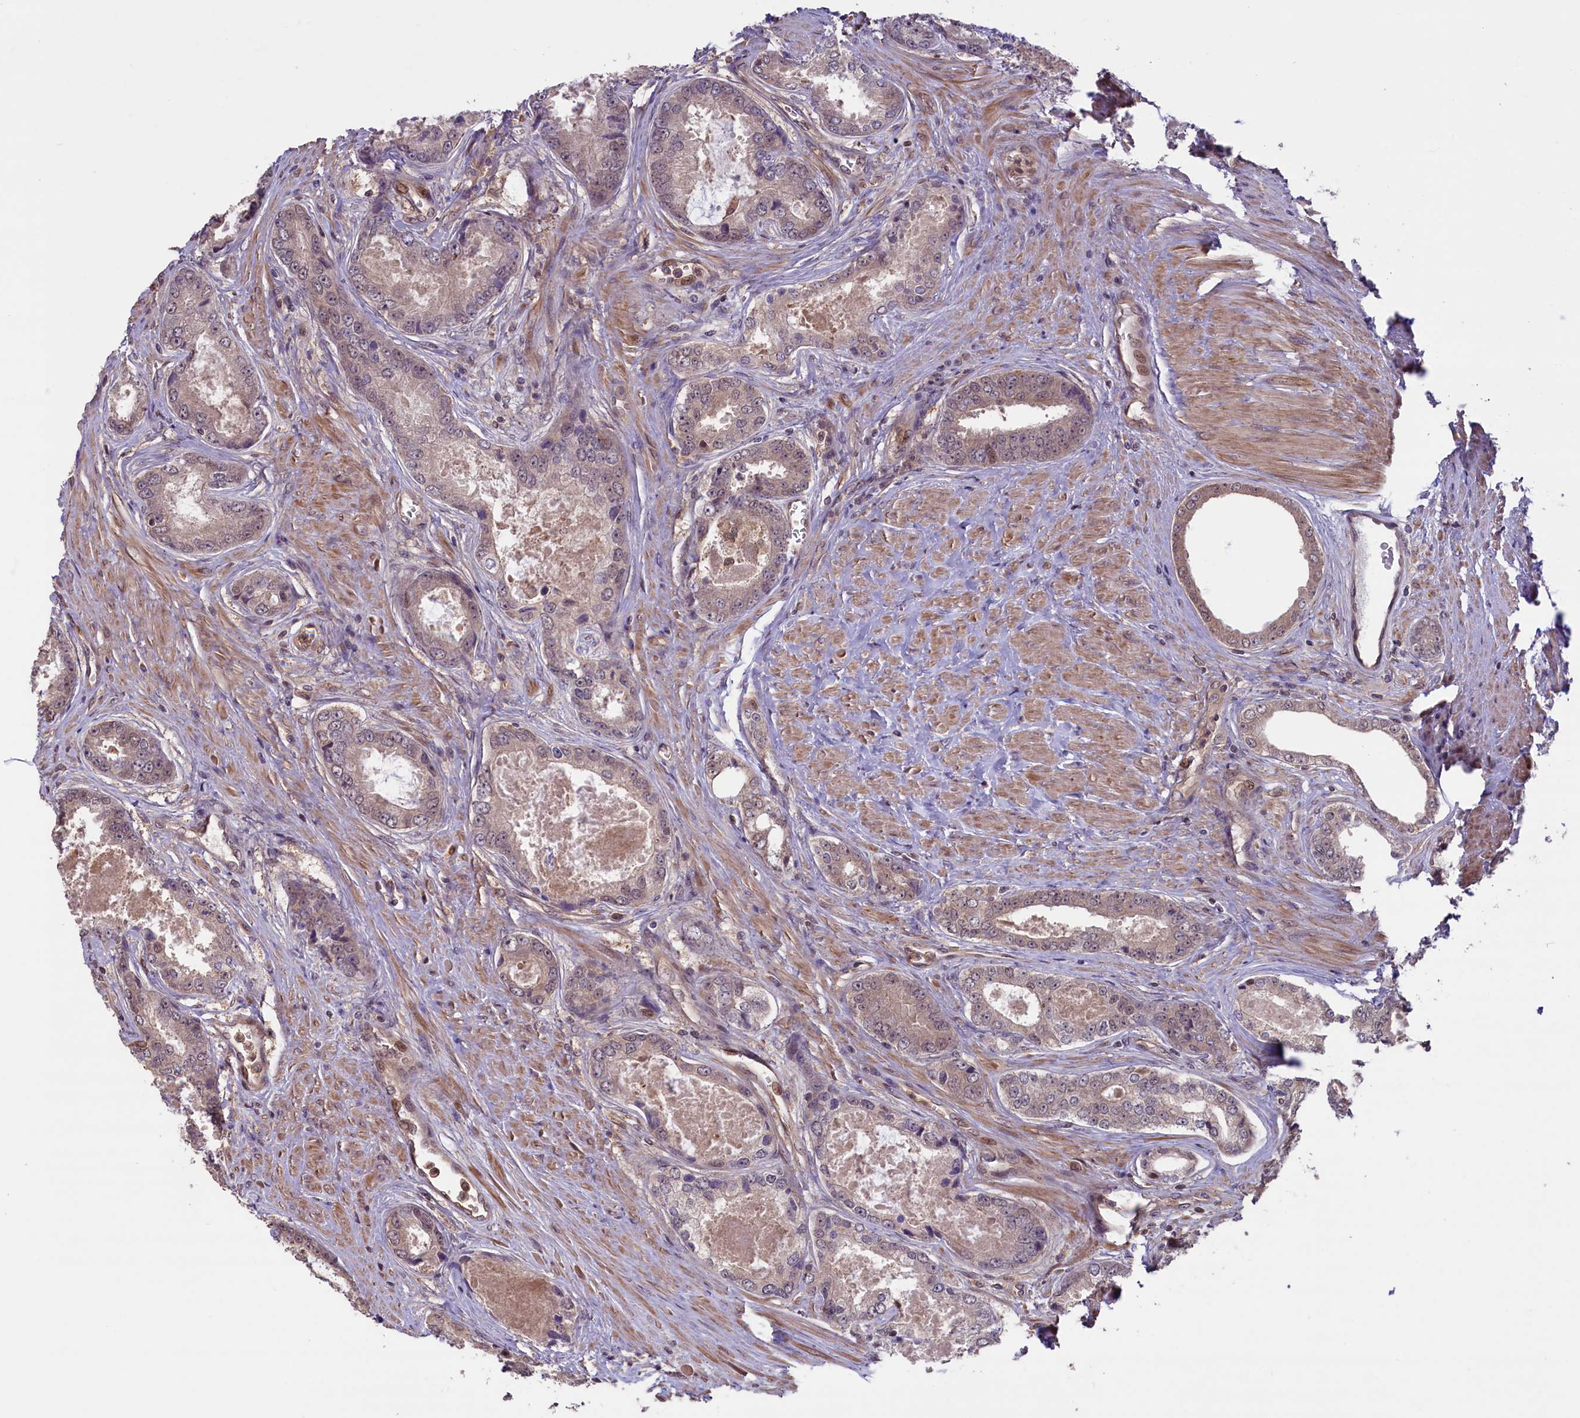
{"staining": {"intensity": "weak", "quantity": "<25%", "location": "nuclear"}, "tissue": "prostate cancer", "cell_type": "Tumor cells", "image_type": "cancer", "snomed": [{"axis": "morphology", "description": "Adenocarcinoma, Low grade"}, {"axis": "topography", "description": "Prostate"}], "caption": "The micrograph demonstrates no significant expression in tumor cells of prostate low-grade adenocarcinoma.", "gene": "RIC8A", "patient": {"sex": "male", "age": 68}}